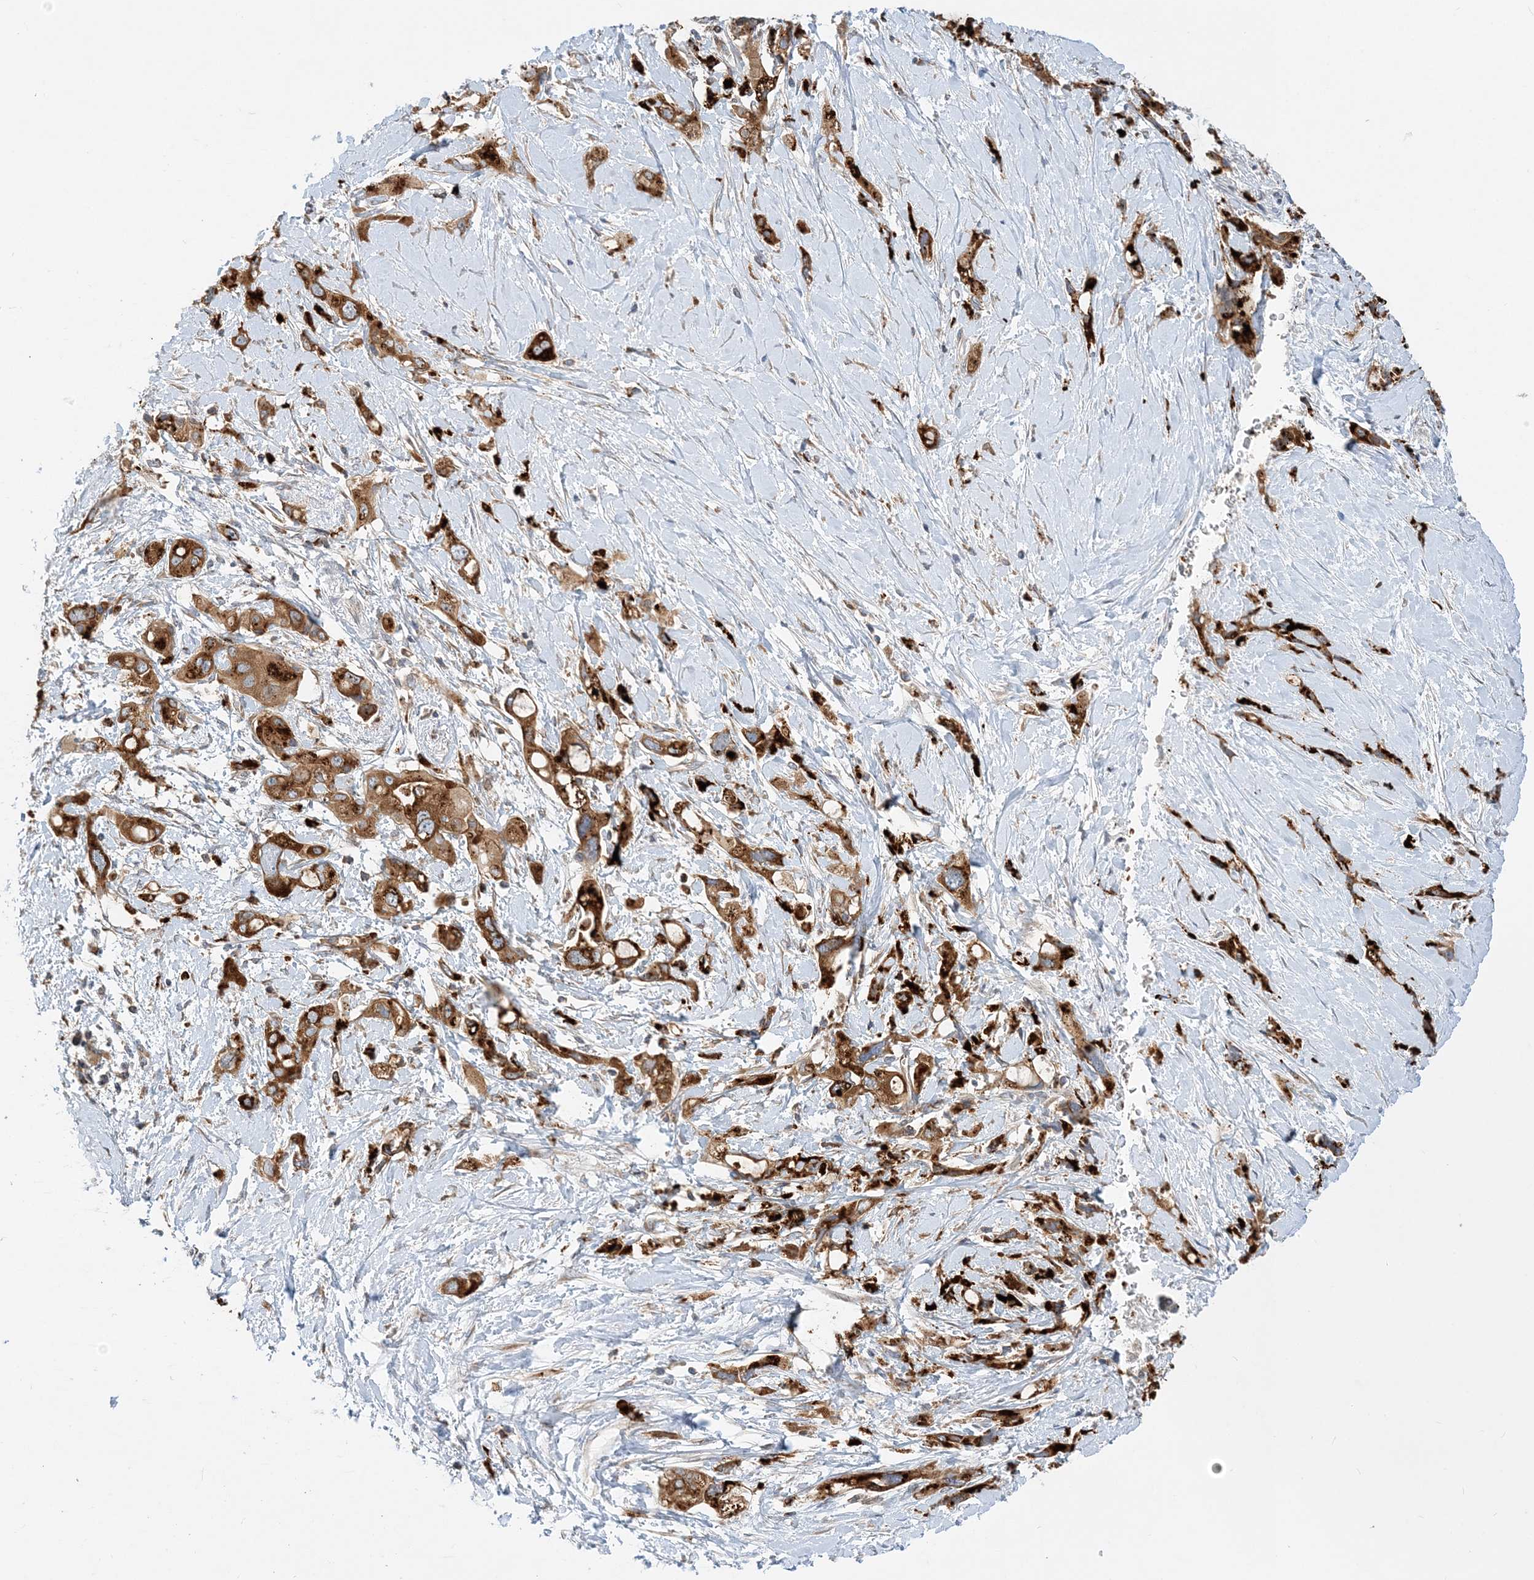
{"staining": {"intensity": "strong", "quantity": ">75%", "location": "cytoplasmic/membranous"}, "tissue": "pancreatic cancer", "cell_type": "Tumor cells", "image_type": "cancer", "snomed": [{"axis": "morphology", "description": "Adenocarcinoma, NOS"}, {"axis": "topography", "description": "Pancreas"}], "caption": "Strong cytoplasmic/membranous staining for a protein is appreciated in about >75% of tumor cells of adenocarcinoma (pancreatic) using IHC.", "gene": "LARP4B", "patient": {"sex": "female", "age": 56}}